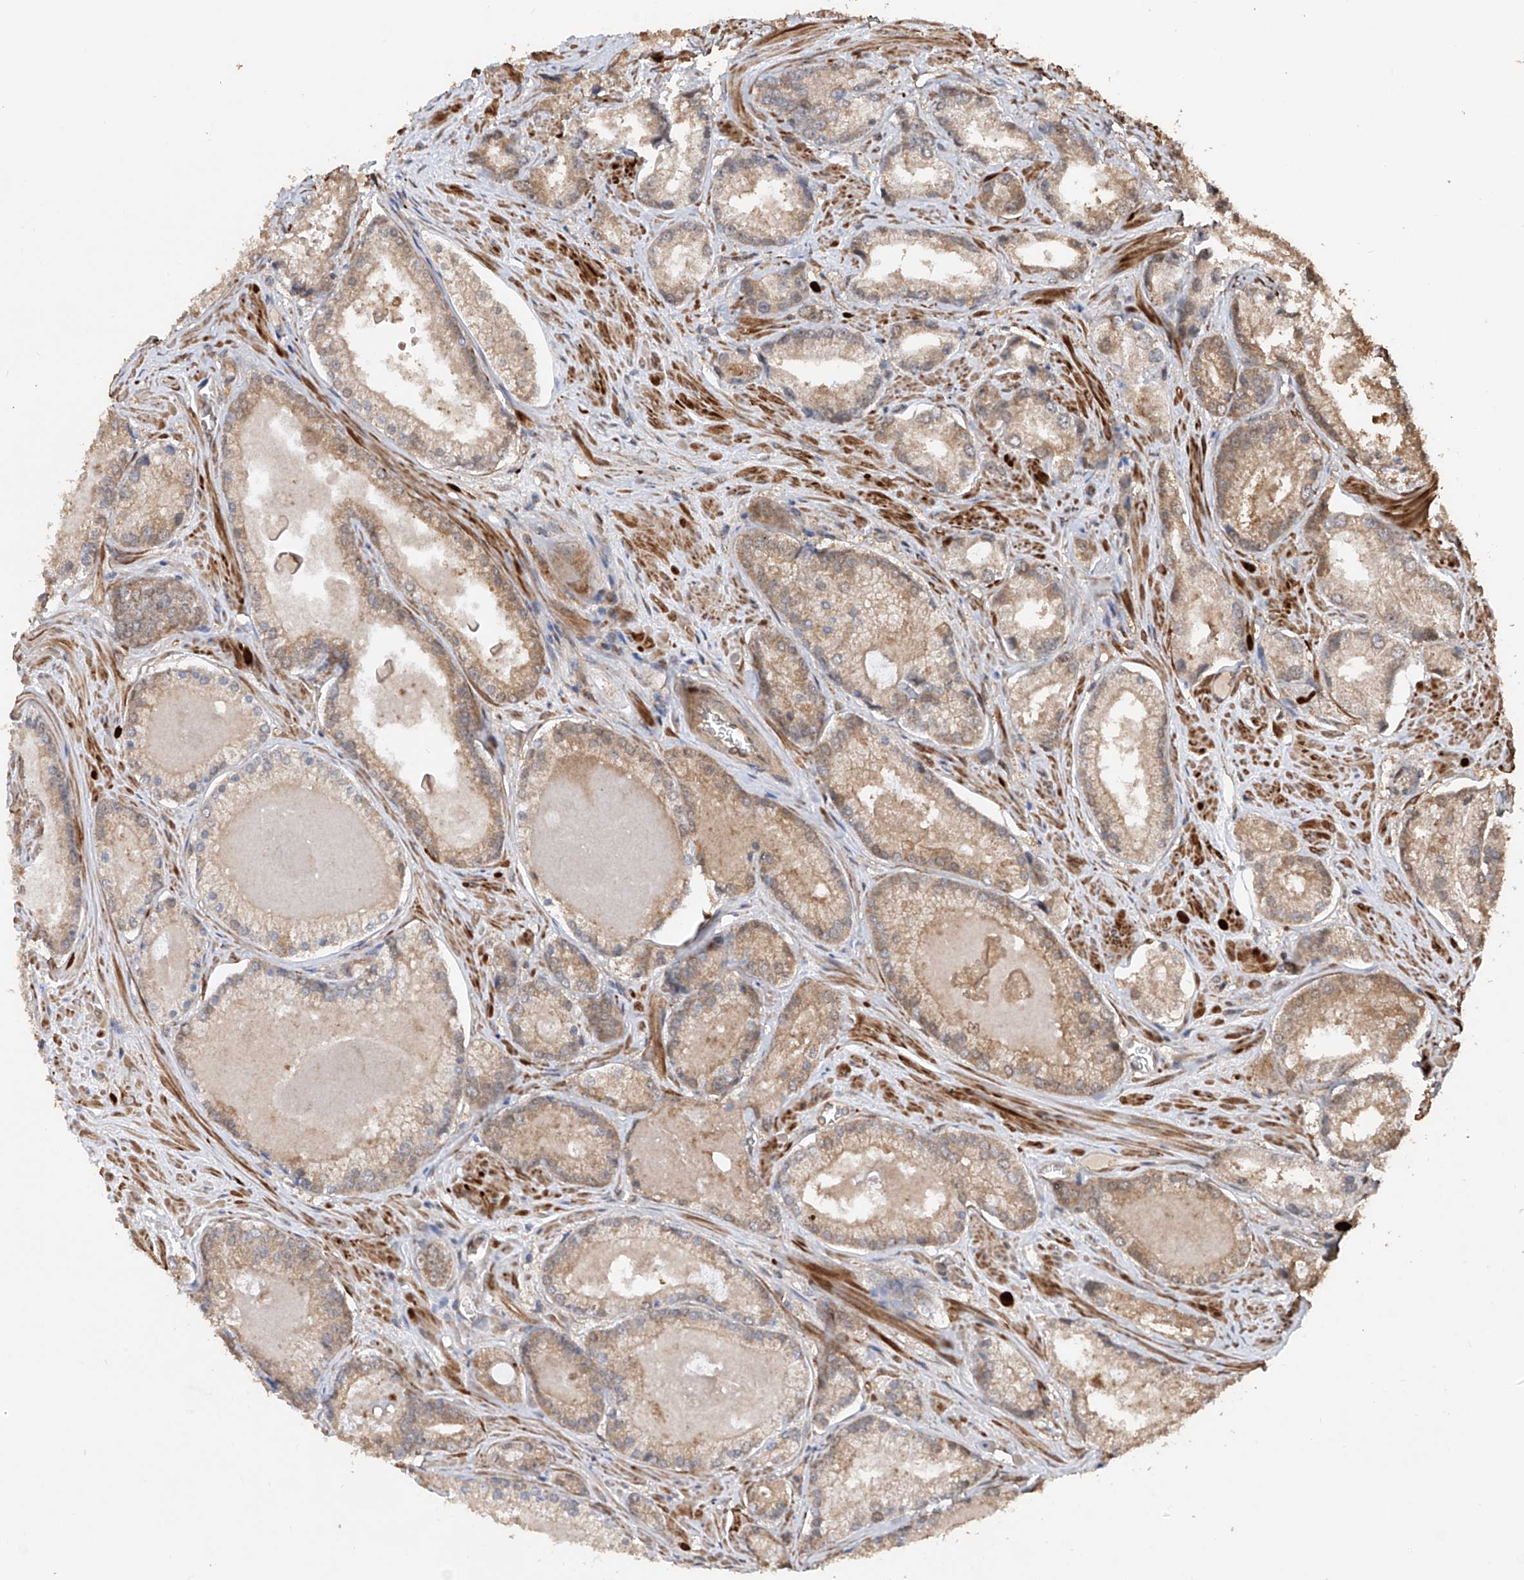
{"staining": {"intensity": "moderate", "quantity": ">75%", "location": "cytoplasmic/membranous"}, "tissue": "prostate cancer", "cell_type": "Tumor cells", "image_type": "cancer", "snomed": [{"axis": "morphology", "description": "Adenocarcinoma, Low grade"}, {"axis": "topography", "description": "Prostate"}], "caption": "A photomicrograph showing moderate cytoplasmic/membranous expression in about >75% of tumor cells in prostate cancer (low-grade adenocarcinoma), as visualized by brown immunohistochemical staining.", "gene": "FAM135A", "patient": {"sex": "male", "age": 54}}